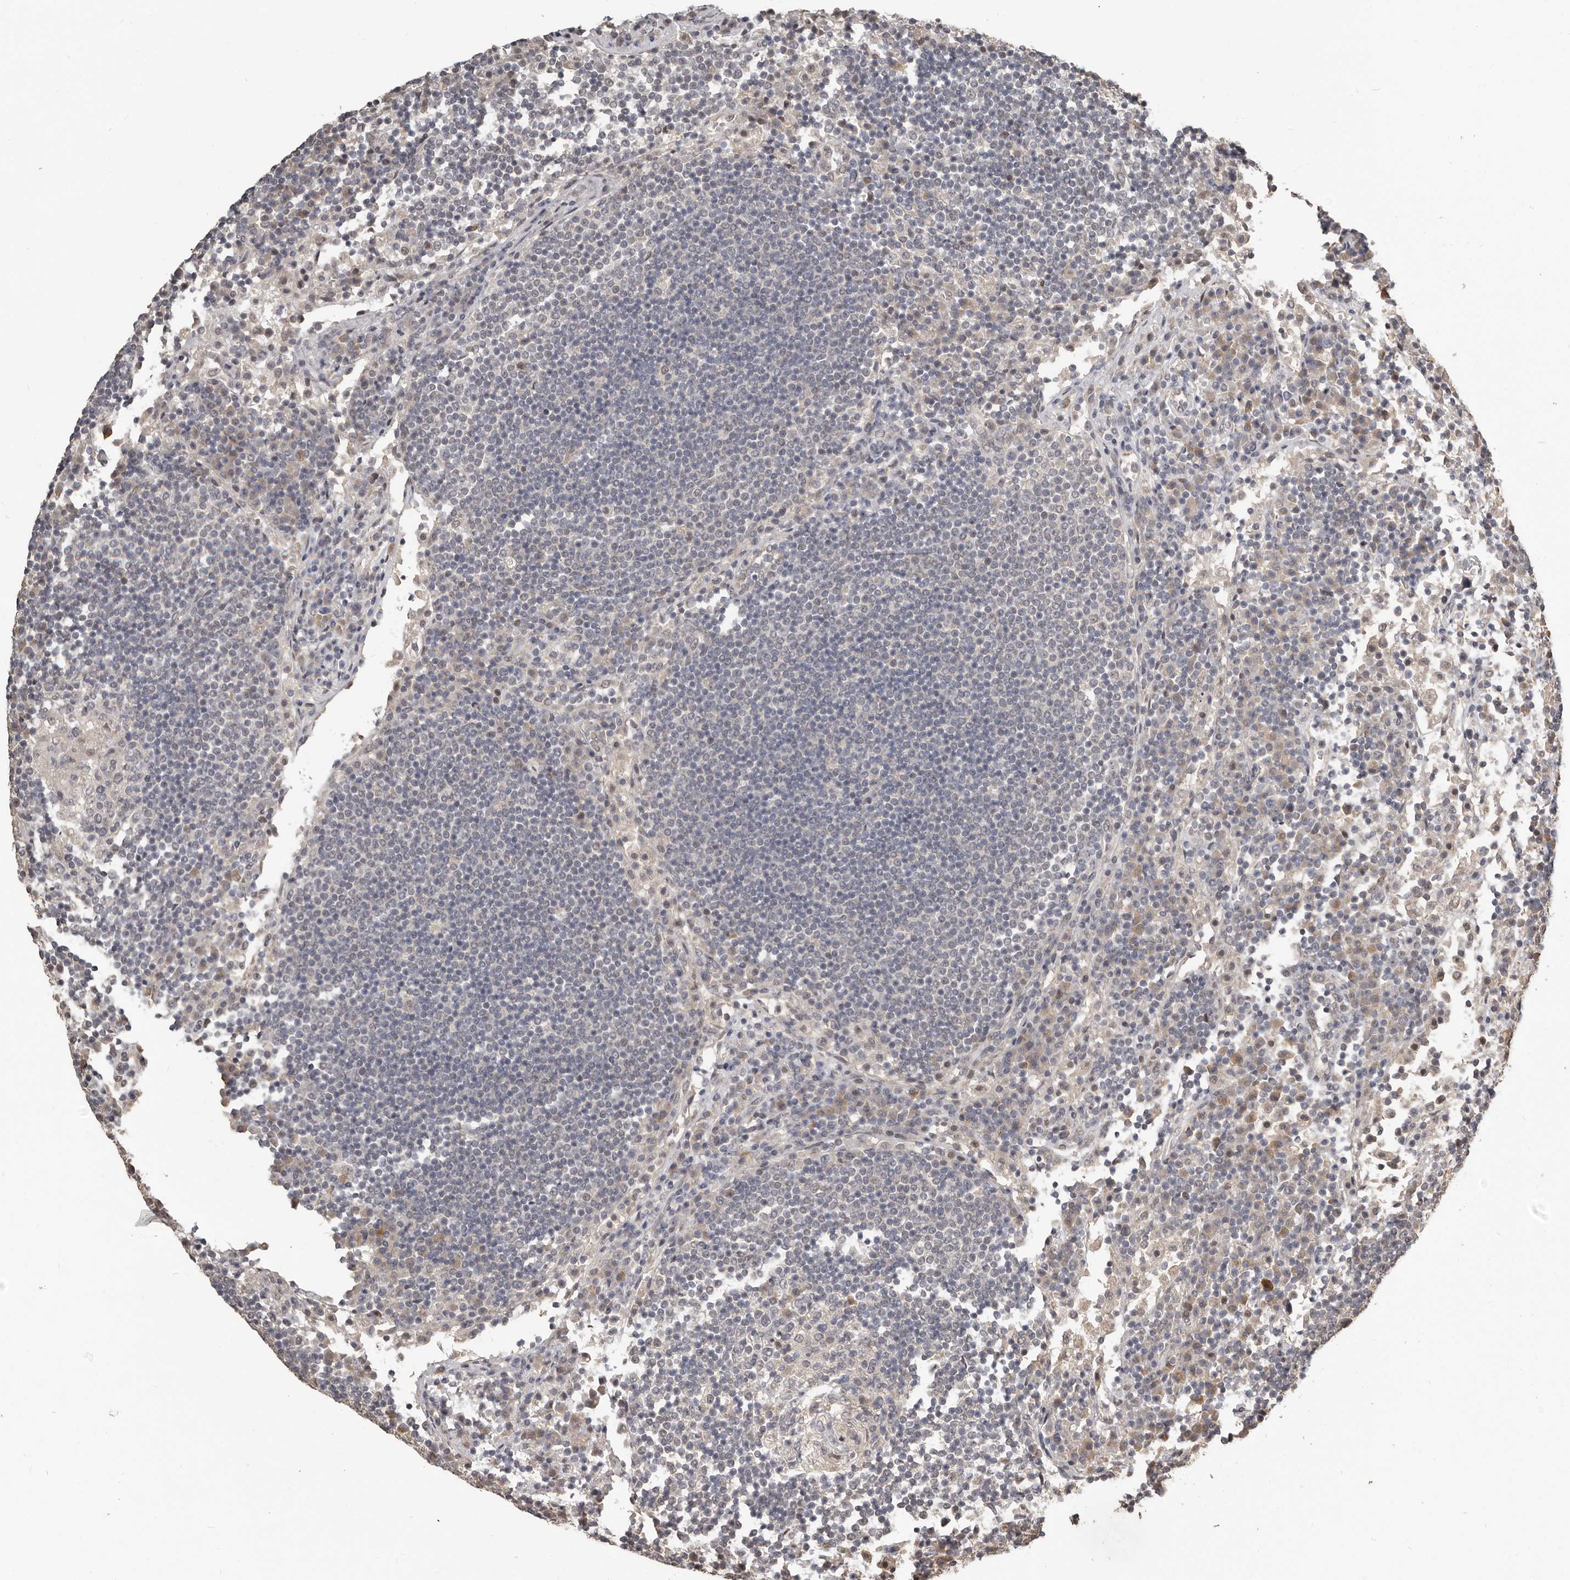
{"staining": {"intensity": "negative", "quantity": "none", "location": "none"}, "tissue": "lymph node", "cell_type": "Germinal center cells", "image_type": "normal", "snomed": [{"axis": "morphology", "description": "Normal tissue, NOS"}, {"axis": "topography", "description": "Lymph node"}], "caption": "An immunohistochemistry (IHC) image of unremarkable lymph node is shown. There is no staining in germinal center cells of lymph node. The staining is performed using DAB (3,3'-diaminobenzidine) brown chromogen with nuclei counter-stained in using hematoxylin.", "gene": "ZFP14", "patient": {"sex": "female", "age": 53}}